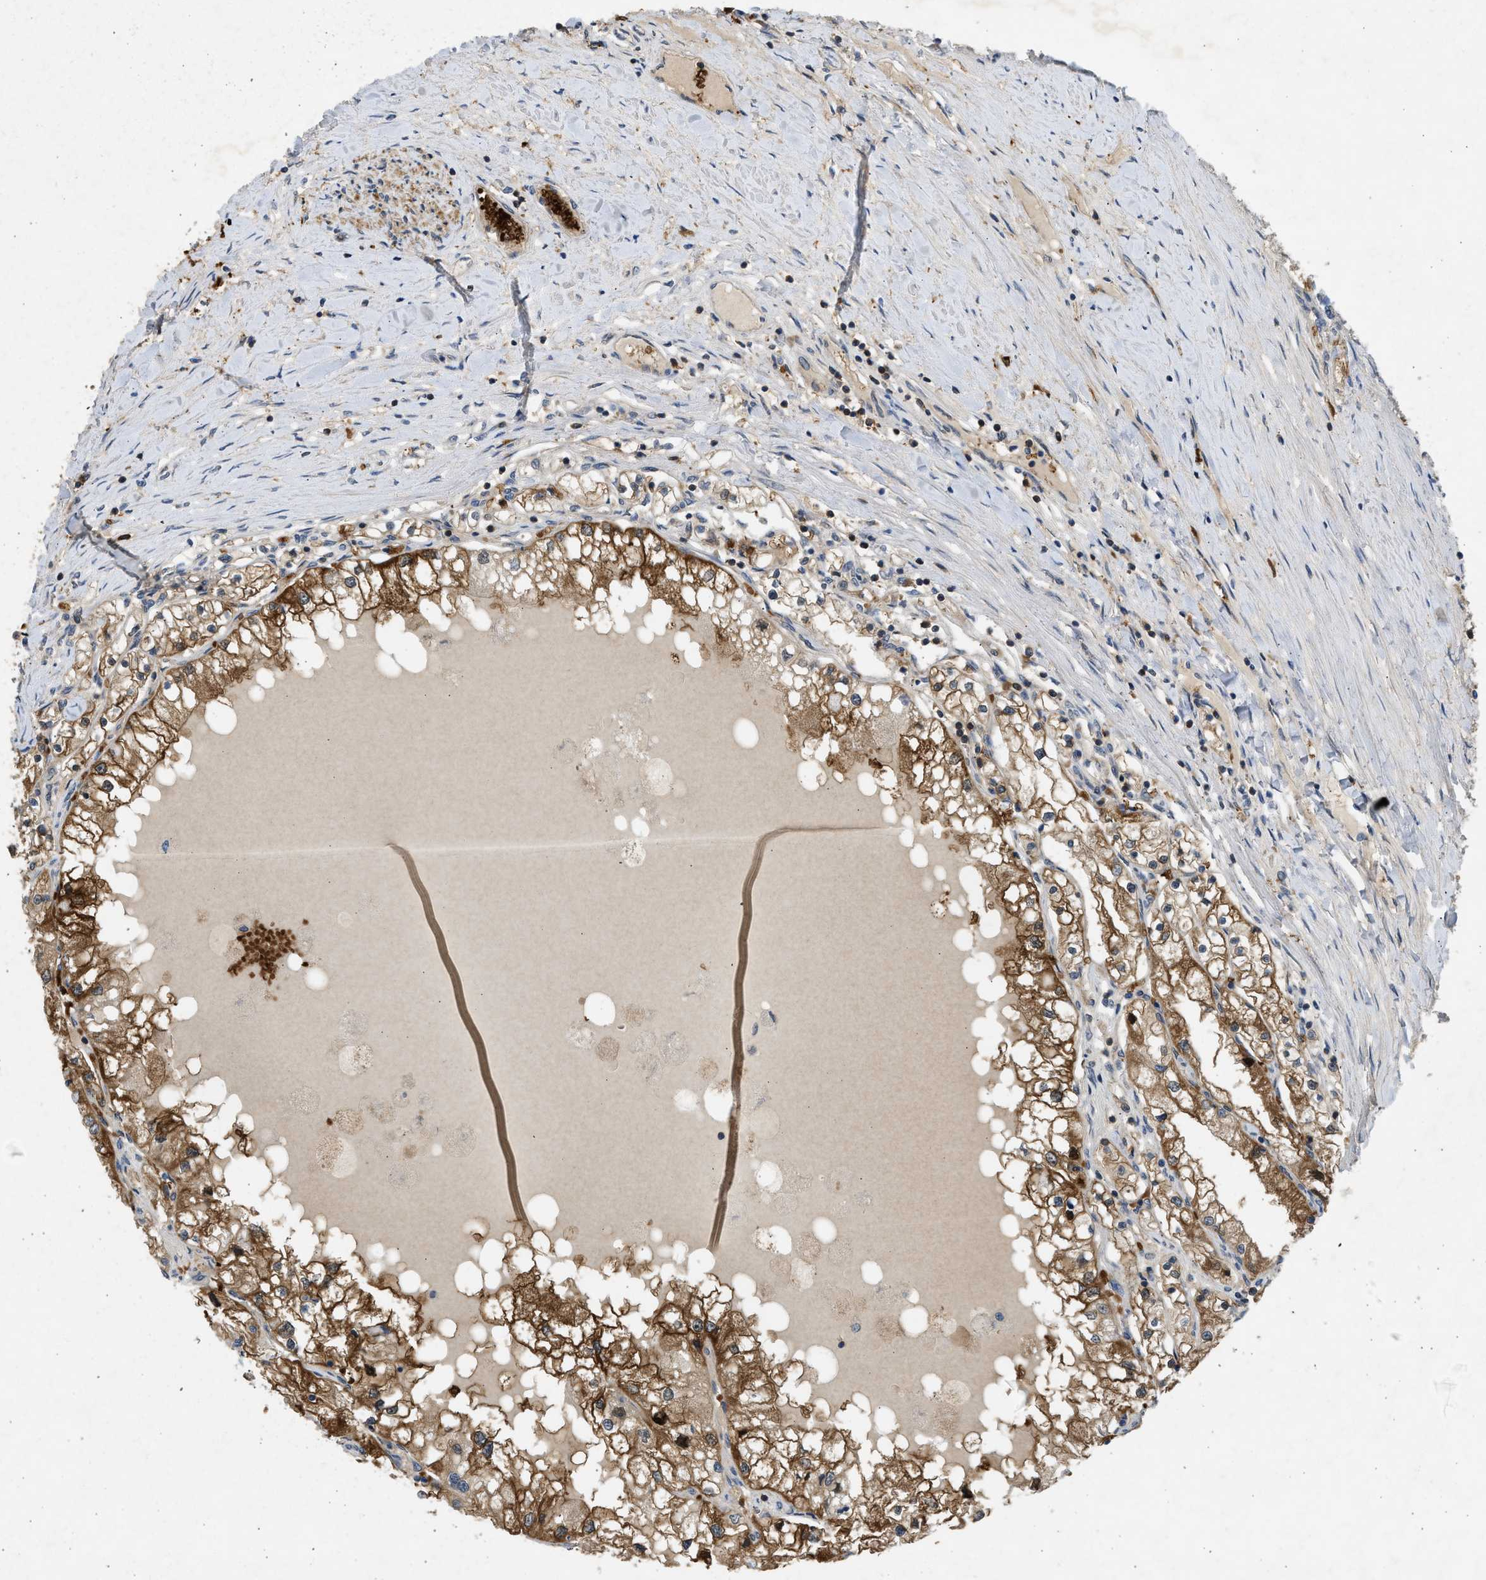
{"staining": {"intensity": "moderate", "quantity": ">75%", "location": "cytoplasmic/membranous"}, "tissue": "renal cancer", "cell_type": "Tumor cells", "image_type": "cancer", "snomed": [{"axis": "morphology", "description": "Adenocarcinoma, NOS"}, {"axis": "topography", "description": "Kidney"}], "caption": "IHC micrograph of neoplastic tissue: human renal adenocarcinoma stained using IHC displays medium levels of moderate protein expression localized specifically in the cytoplasmic/membranous of tumor cells, appearing as a cytoplasmic/membranous brown color.", "gene": "MAPK7", "patient": {"sex": "male", "age": 68}}